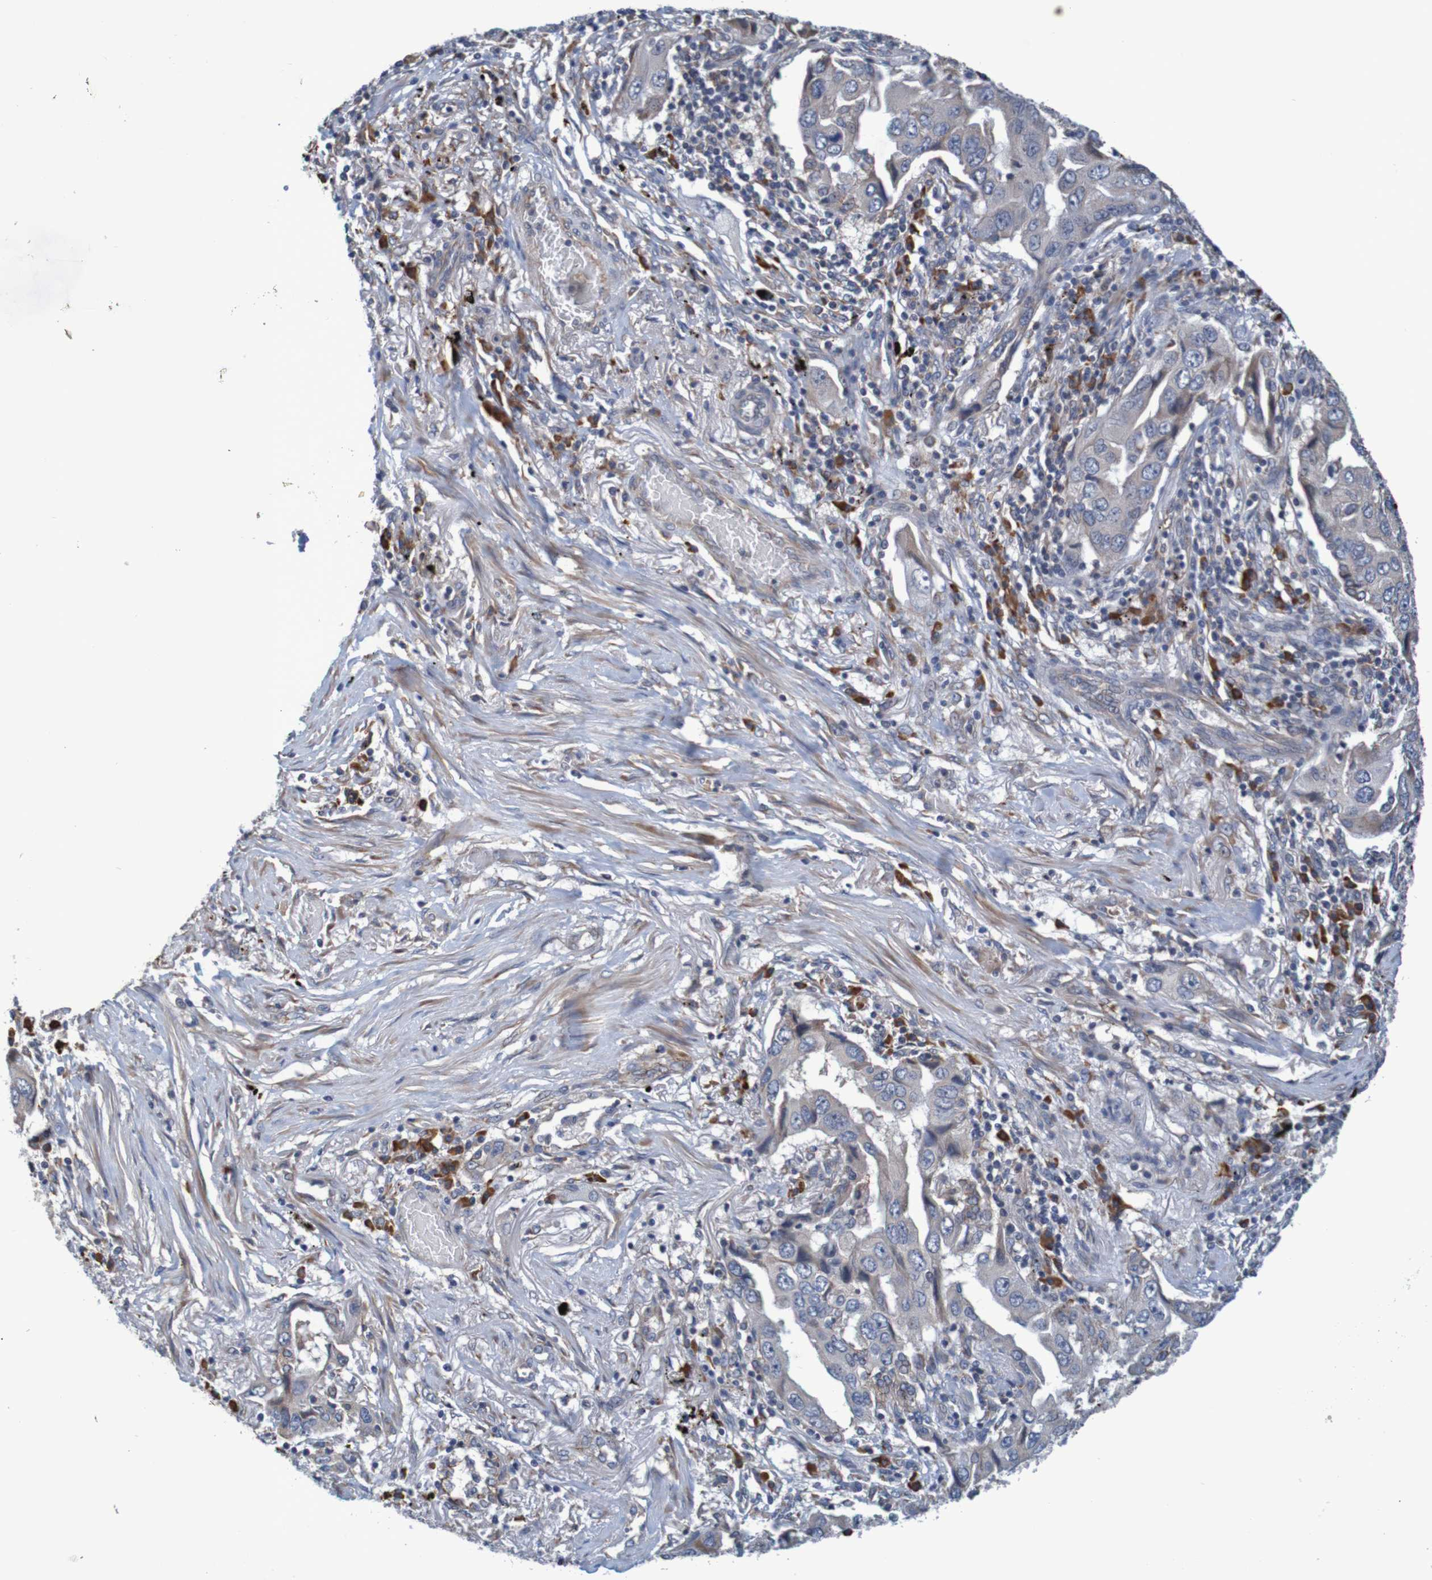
{"staining": {"intensity": "negative", "quantity": "none", "location": "none"}, "tissue": "lung cancer", "cell_type": "Tumor cells", "image_type": "cancer", "snomed": [{"axis": "morphology", "description": "Adenocarcinoma, NOS"}, {"axis": "topography", "description": "Lung"}], "caption": "This is an immunohistochemistry (IHC) image of lung adenocarcinoma. There is no expression in tumor cells.", "gene": "CLDN18", "patient": {"sex": "female", "age": 65}}